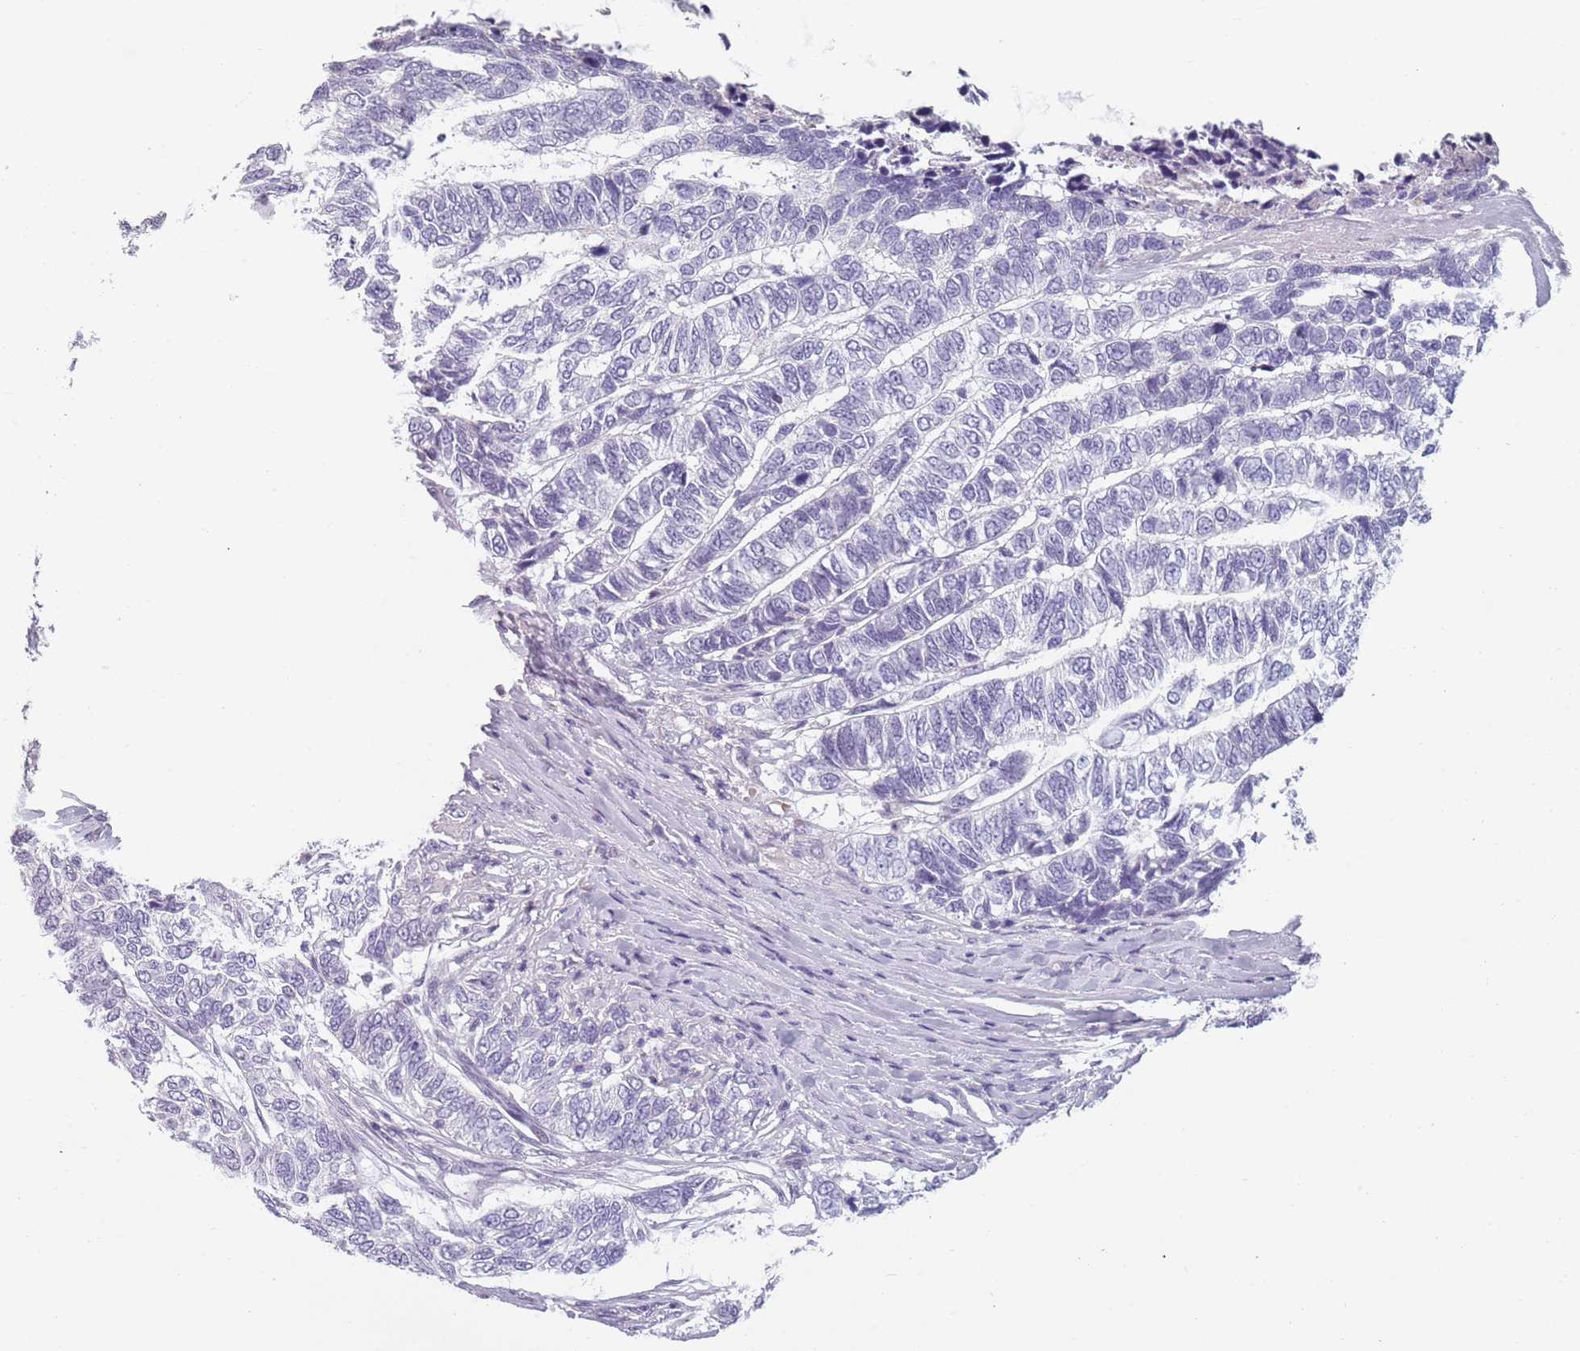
{"staining": {"intensity": "negative", "quantity": "none", "location": "none"}, "tissue": "skin cancer", "cell_type": "Tumor cells", "image_type": "cancer", "snomed": [{"axis": "morphology", "description": "Basal cell carcinoma"}, {"axis": "topography", "description": "Skin"}], "caption": "A high-resolution histopathology image shows immunohistochemistry (IHC) staining of skin cancer (basal cell carcinoma), which exhibits no significant expression in tumor cells.", "gene": "PIEZO1", "patient": {"sex": "female", "age": 65}}